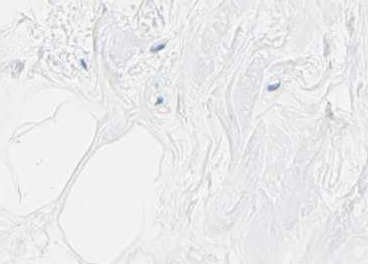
{"staining": {"intensity": "negative", "quantity": "none", "location": "none"}, "tissue": "breast", "cell_type": "Adipocytes", "image_type": "normal", "snomed": [{"axis": "morphology", "description": "Normal tissue, NOS"}, {"axis": "topography", "description": "Breast"}], "caption": "IHC image of normal breast stained for a protein (brown), which displays no expression in adipocytes. Nuclei are stained in blue.", "gene": "HELLS", "patient": {"sex": "female", "age": 23}}